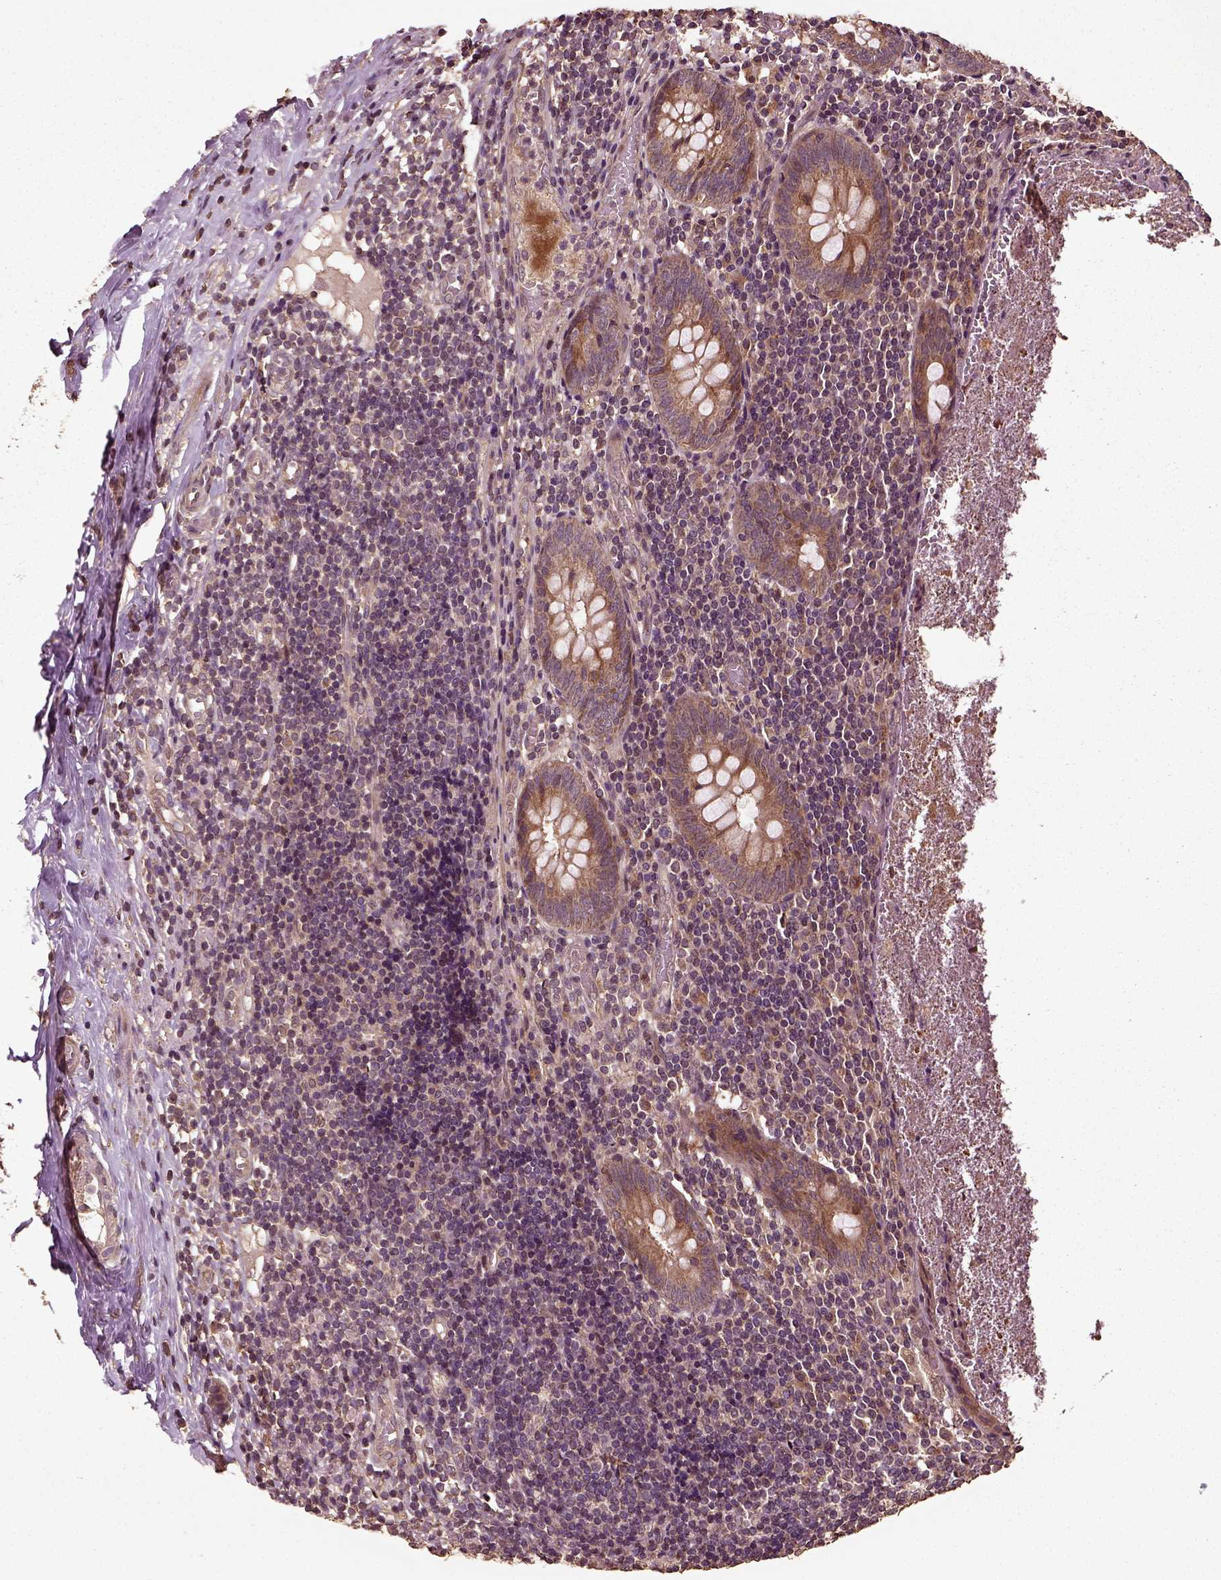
{"staining": {"intensity": "strong", "quantity": ">75%", "location": "cytoplasmic/membranous"}, "tissue": "appendix", "cell_type": "Glandular cells", "image_type": "normal", "snomed": [{"axis": "morphology", "description": "Normal tissue, NOS"}, {"axis": "topography", "description": "Appendix"}], "caption": "Unremarkable appendix reveals strong cytoplasmic/membranous staining in about >75% of glandular cells, visualized by immunohistochemistry. The staining was performed using DAB (3,3'-diaminobenzidine), with brown indicating positive protein expression. Nuclei are stained blue with hematoxylin.", "gene": "ERV3", "patient": {"sex": "female", "age": 23}}